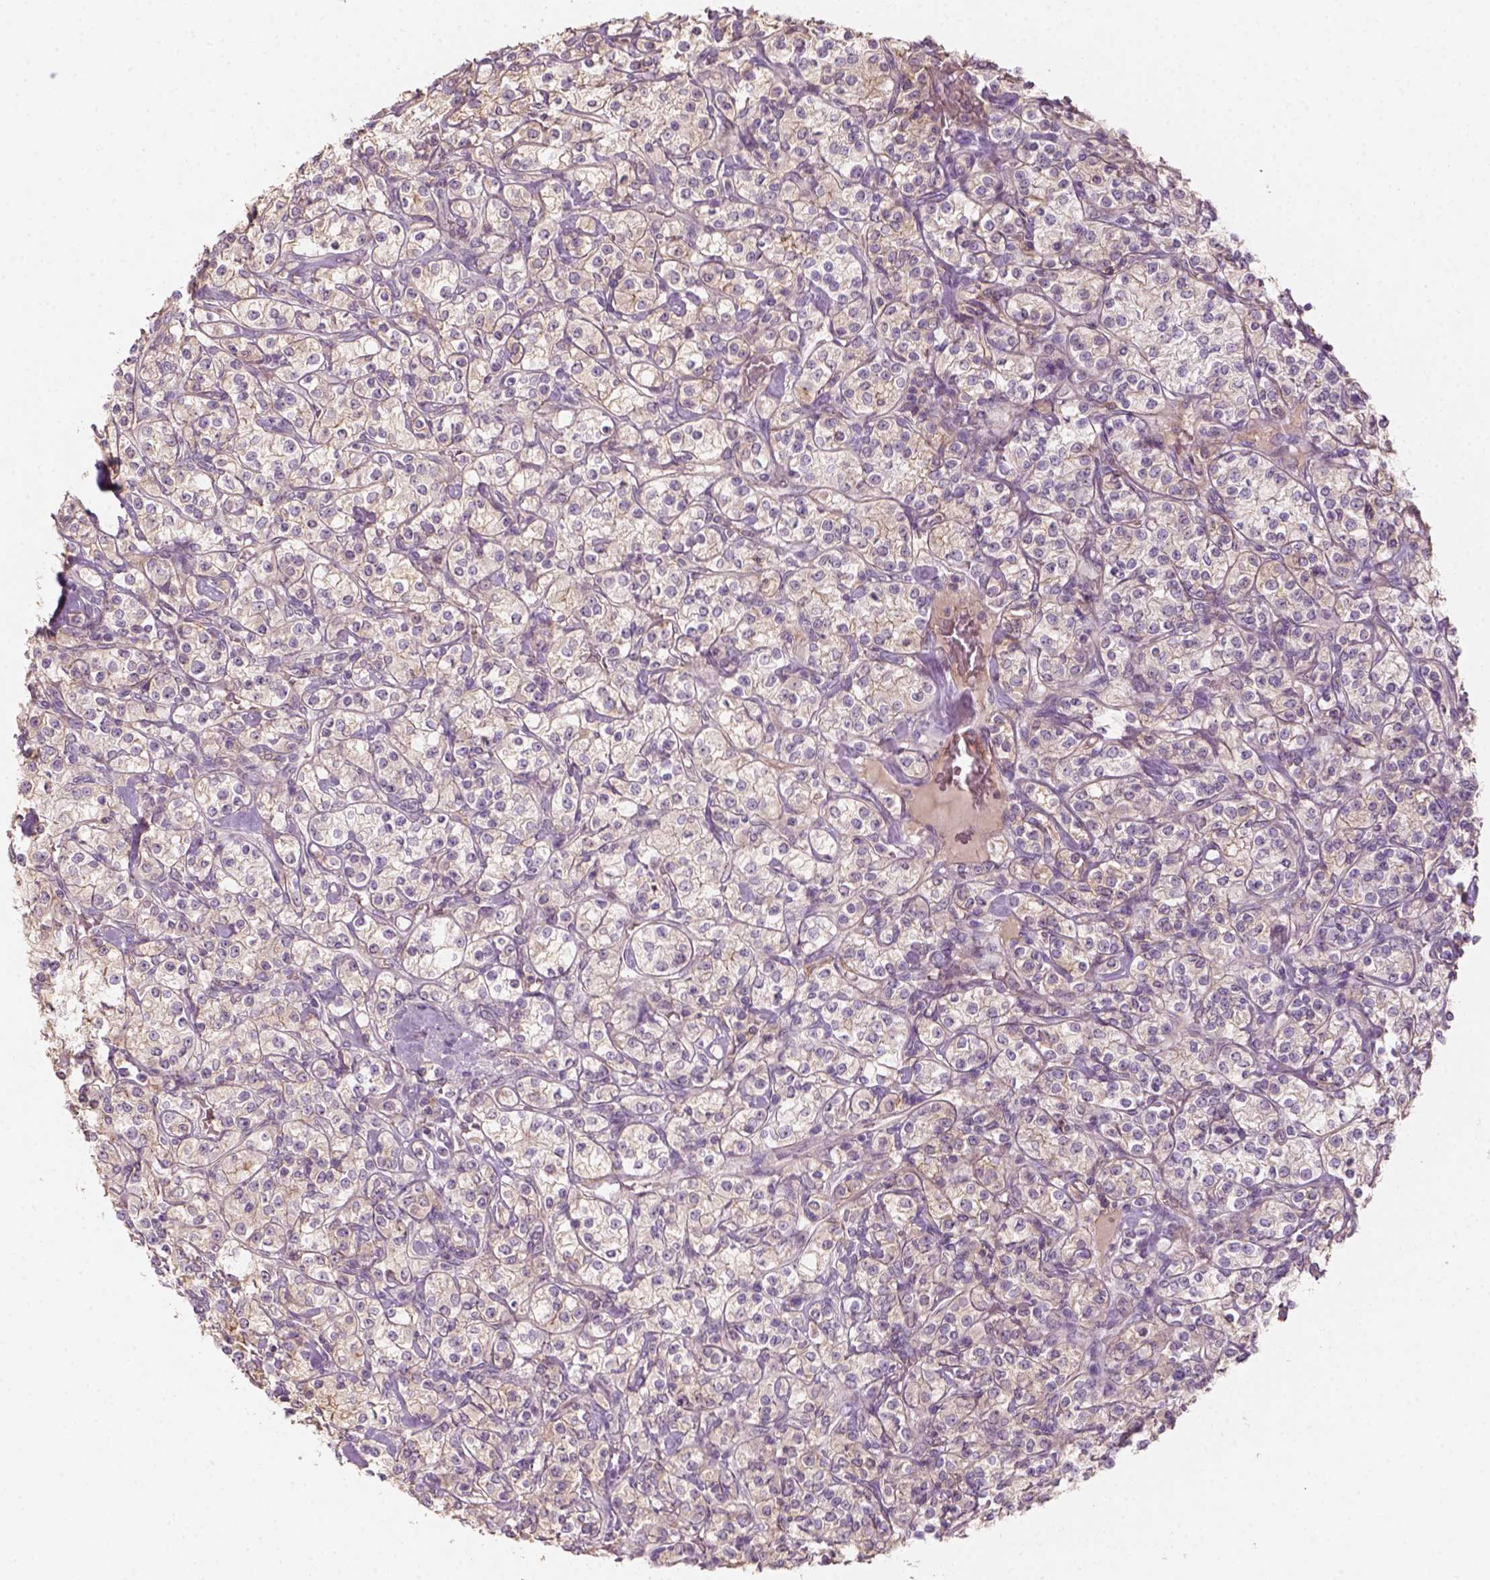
{"staining": {"intensity": "weak", "quantity": "<25%", "location": "cytoplasmic/membranous"}, "tissue": "renal cancer", "cell_type": "Tumor cells", "image_type": "cancer", "snomed": [{"axis": "morphology", "description": "Adenocarcinoma, NOS"}, {"axis": "topography", "description": "Kidney"}], "caption": "Adenocarcinoma (renal) was stained to show a protein in brown. There is no significant positivity in tumor cells.", "gene": "AQP9", "patient": {"sex": "male", "age": 77}}